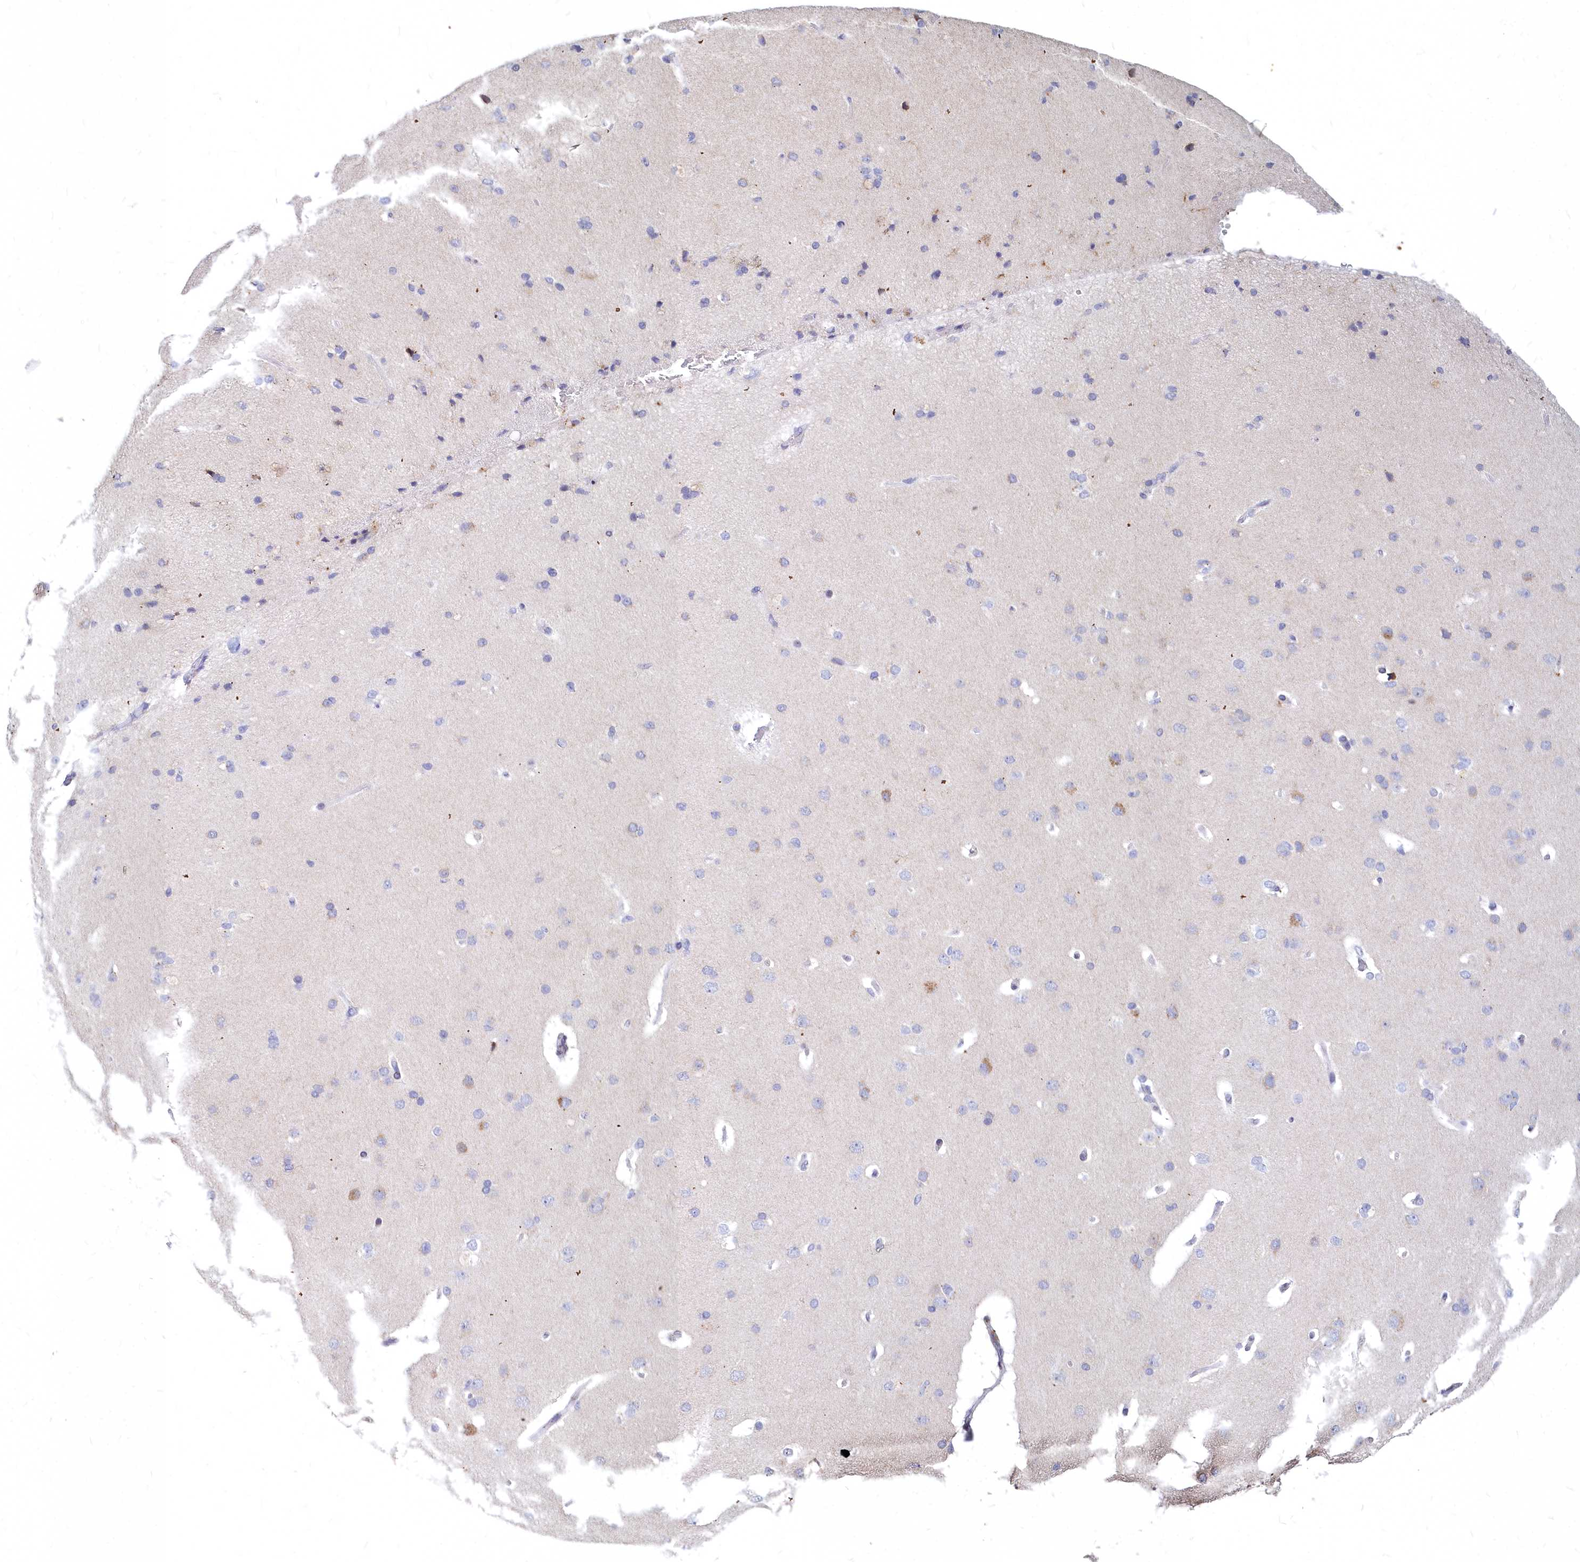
{"staining": {"intensity": "negative", "quantity": "none", "location": "none"}, "tissue": "cerebral cortex", "cell_type": "Endothelial cells", "image_type": "normal", "snomed": [{"axis": "morphology", "description": "Normal tissue, NOS"}, {"axis": "topography", "description": "Cerebral cortex"}], "caption": "The histopathology image displays no staining of endothelial cells in benign cerebral cortex. (Brightfield microscopy of DAB (3,3'-diaminobenzidine) immunohistochemistry (IHC) at high magnification).", "gene": "NOXA1", "patient": {"sex": "male", "age": 62}}